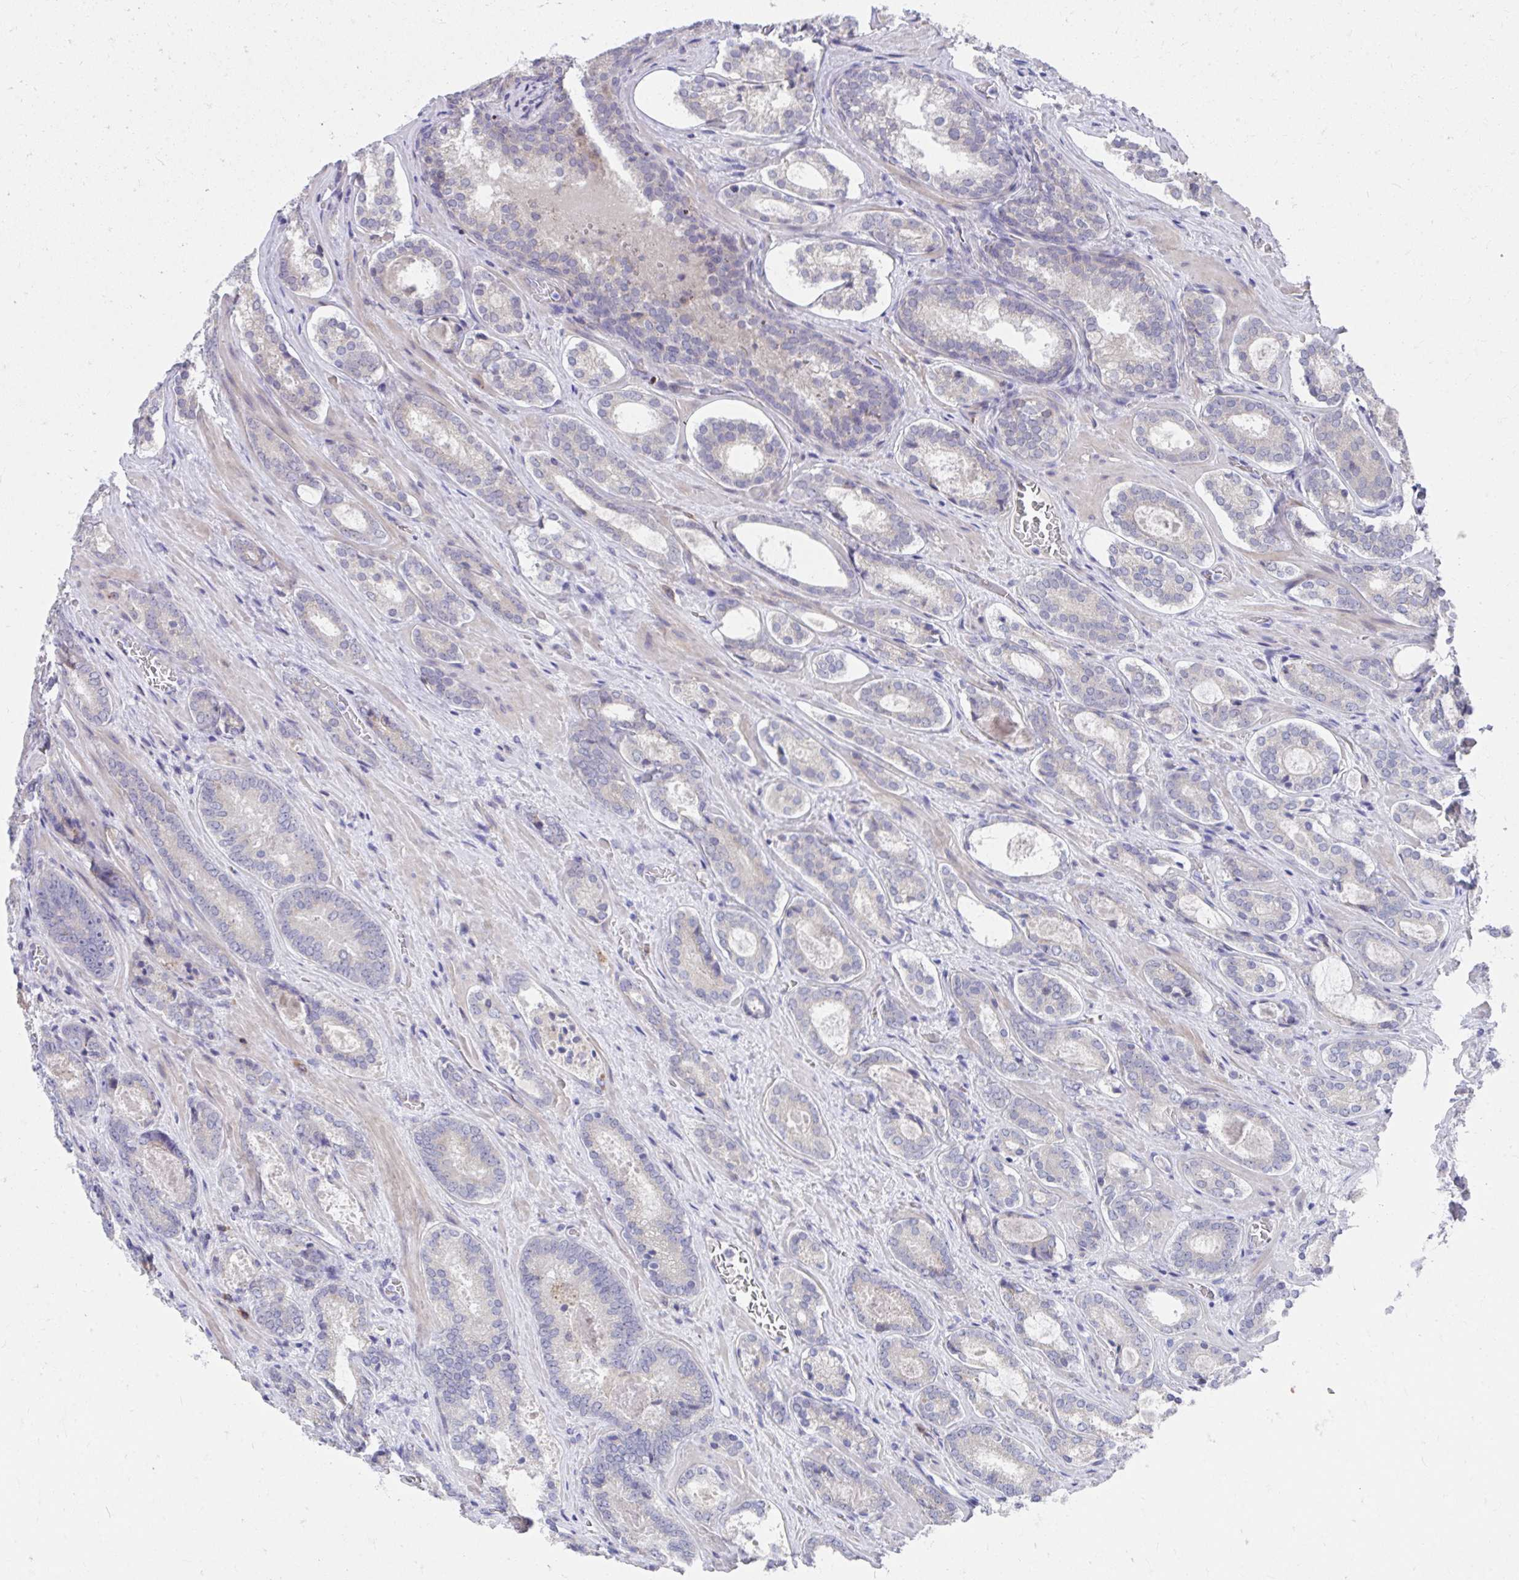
{"staining": {"intensity": "negative", "quantity": "none", "location": "none"}, "tissue": "prostate cancer", "cell_type": "Tumor cells", "image_type": "cancer", "snomed": [{"axis": "morphology", "description": "Adenocarcinoma, Low grade"}, {"axis": "topography", "description": "Prostate"}], "caption": "DAB (3,3'-diaminobenzidine) immunohistochemical staining of human prostate cancer demonstrates no significant staining in tumor cells.", "gene": "SLAMF7", "patient": {"sex": "male", "age": 62}}